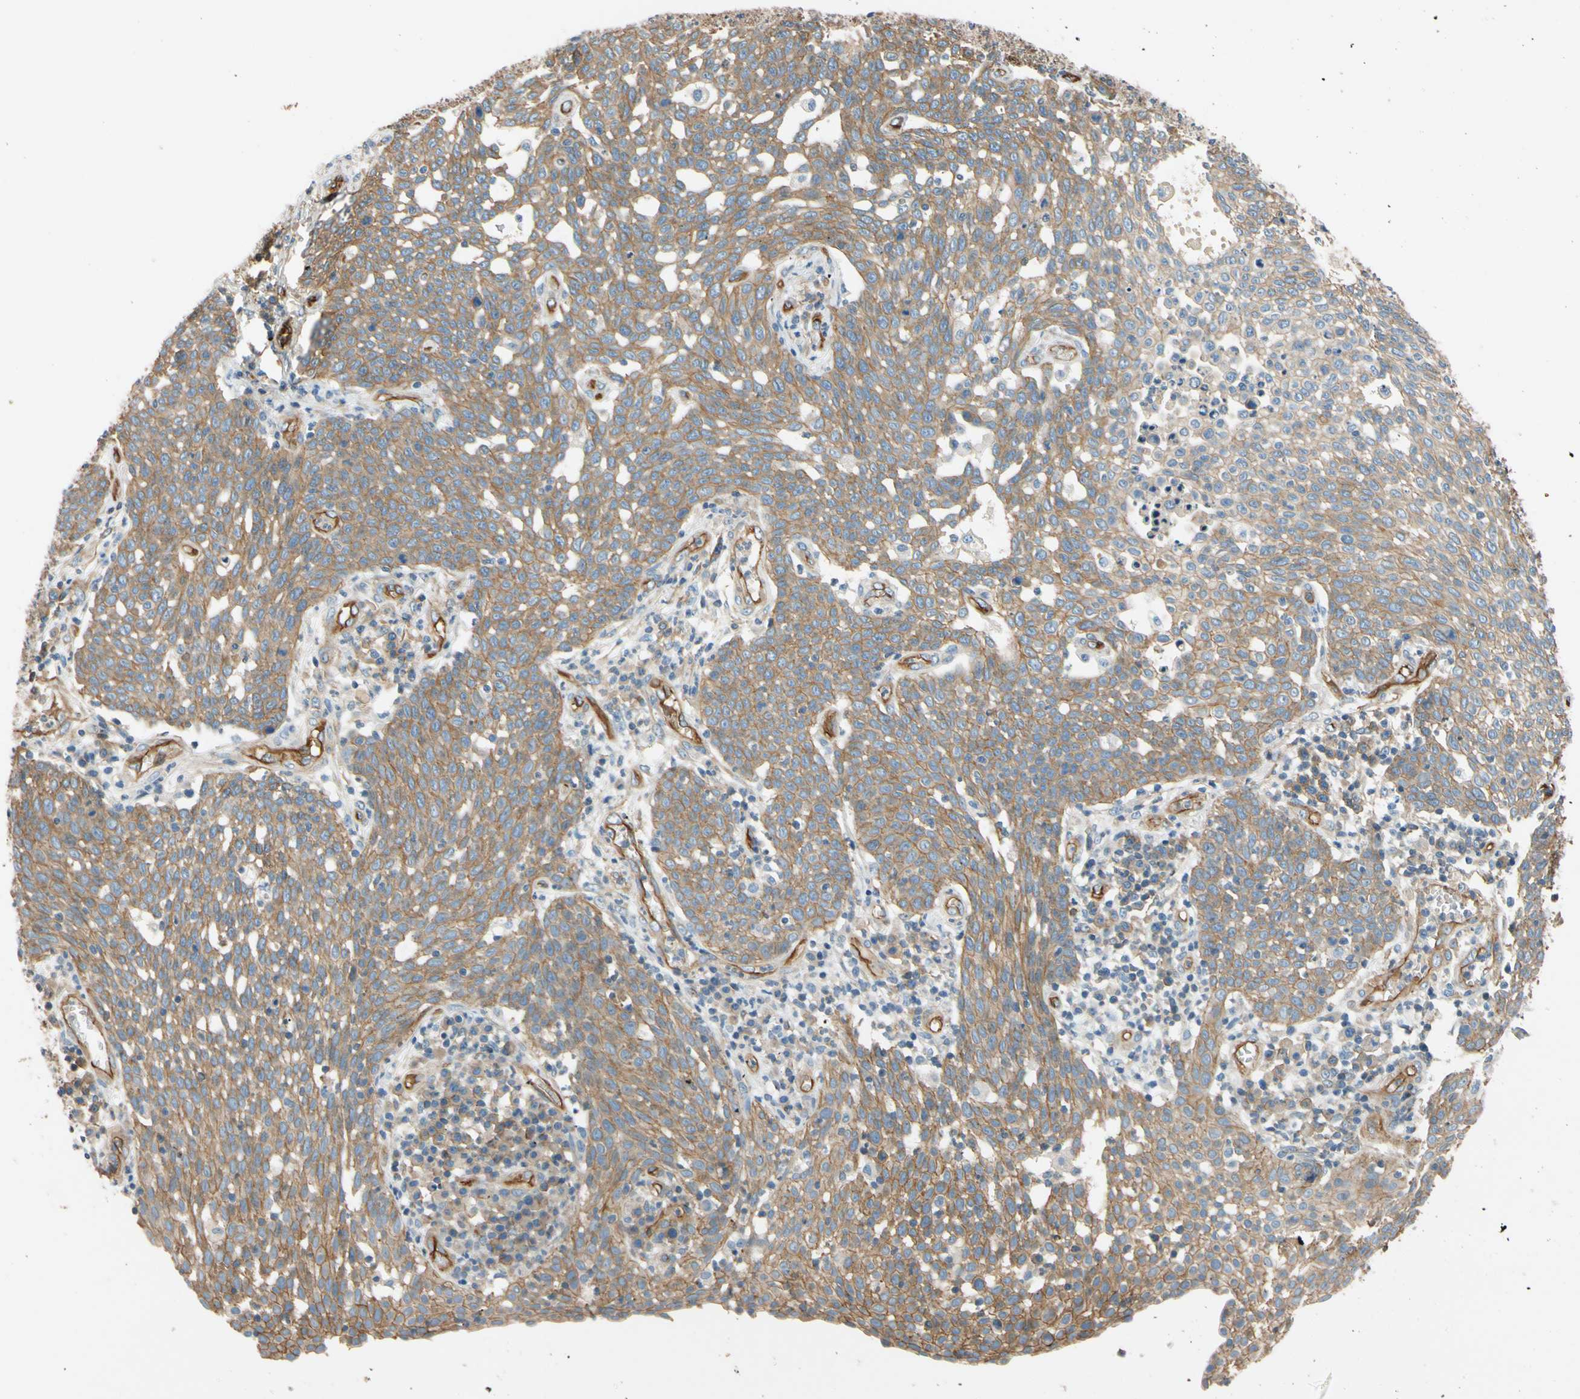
{"staining": {"intensity": "moderate", "quantity": ">75%", "location": "cytoplasmic/membranous"}, "tissue": "cervical cancer", "cell_type": "Tumor cells", "image_type": "cancer", "snomed": [{"axis": "morphology", "description": "Squamous cell carcinoma, NOS"}, {"axis": "topography", "description": "Cervix"}], "caption": "DAB immunohistochemical staining of cervical squamous cell carcinoma demonstrates moderate cytoplasmic/membranous protein expression in about >75% of tumor cells.", "gene": "SPTAN1", "patient": {"sex": "female", "age": 34}}